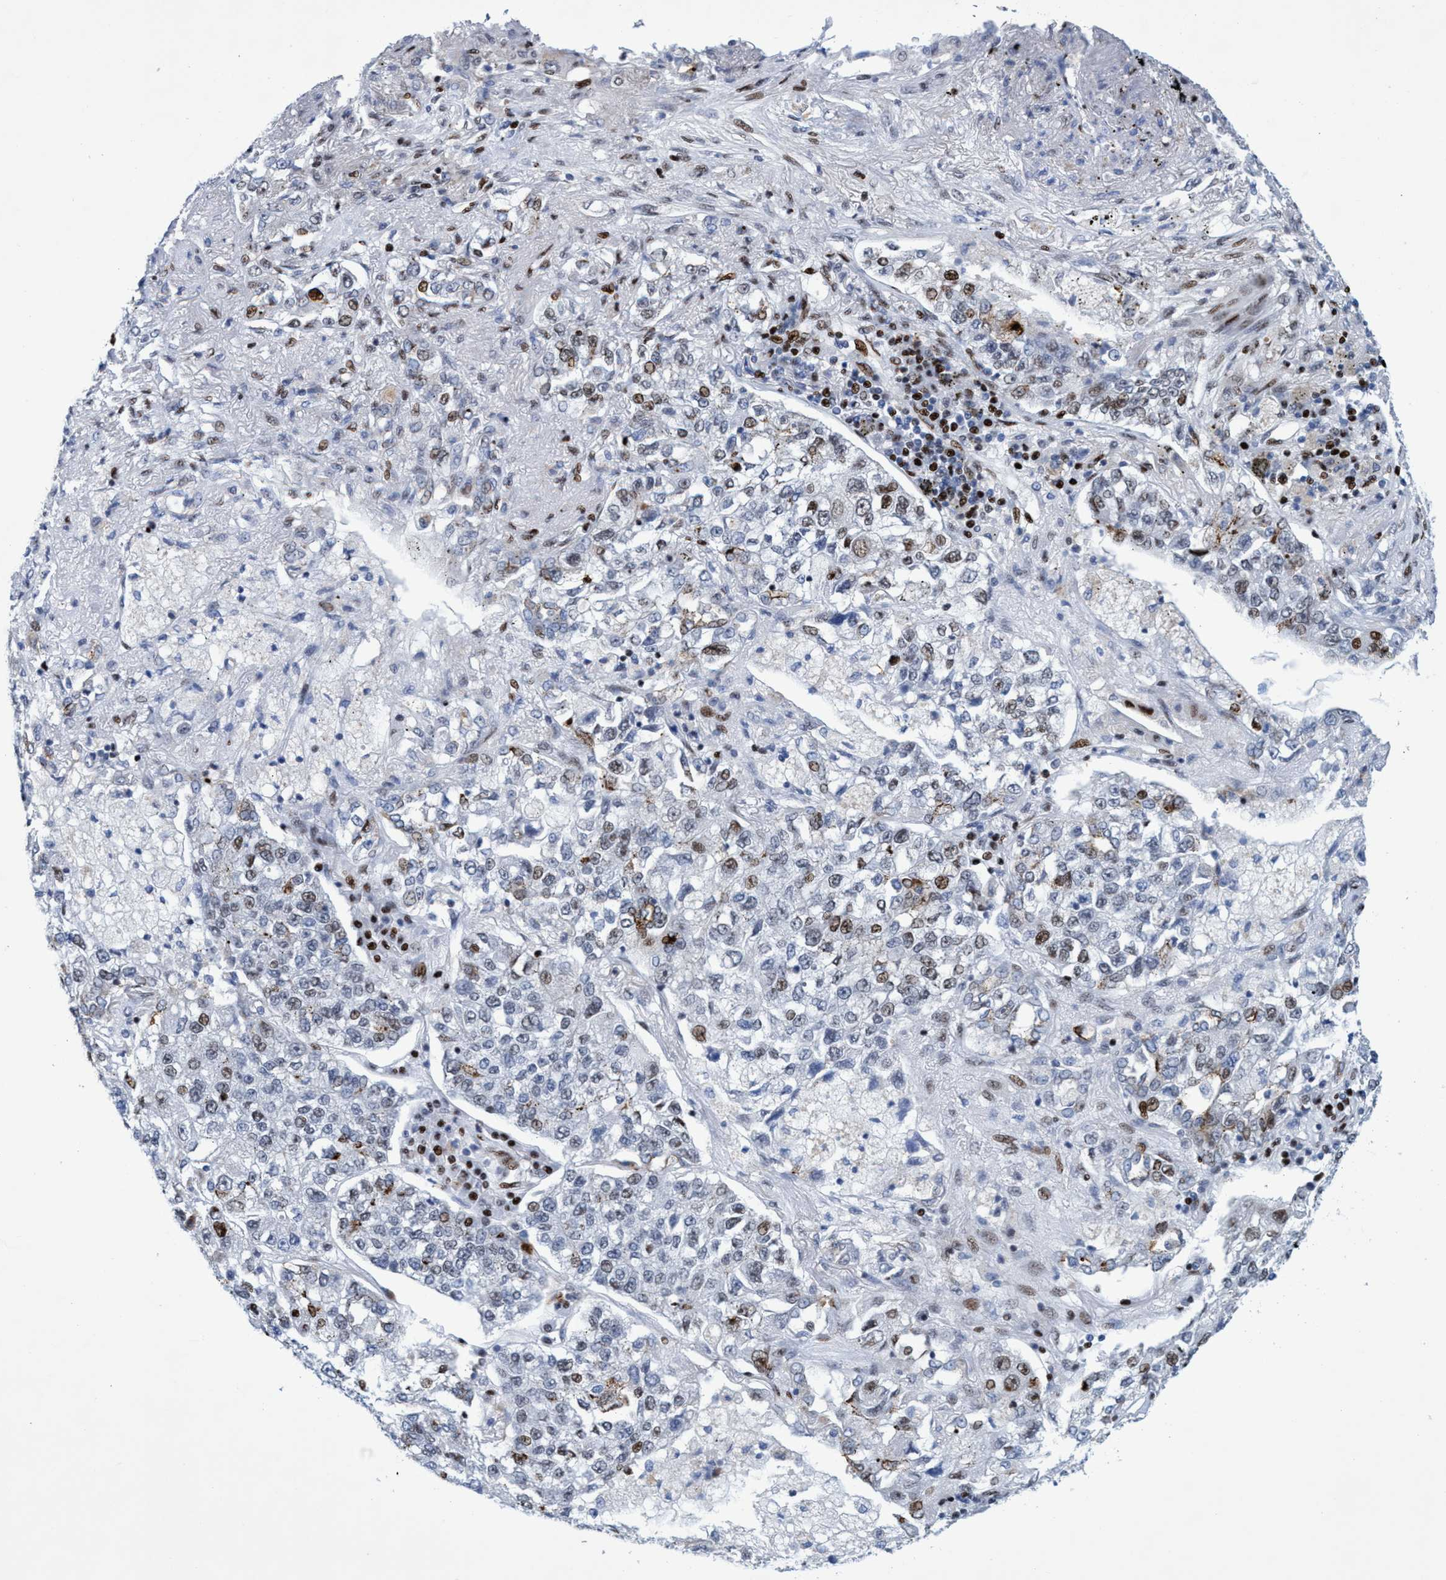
{"staining": {"intensity": "moderate", "quantity": "25%-75%", "location": "nuclear"}, "tissue": "lung cancer", "cell_type": "Tumor cells", "image_type": "cancer", "snomed": [{"axis": "morphology", "description": "Adenocarcinoma, NOS"}, {"axis": "topography", "description": "Lung"}], "caption": "The photomicrograph reveals immunohistochemical staining of lung adenocarcinoma. There is moderate nuclear staining is appreciated in about 25%-75% of tumor cells.", "gene": "R3HCC1", "patient": {"sex": "male", "age": 49}}